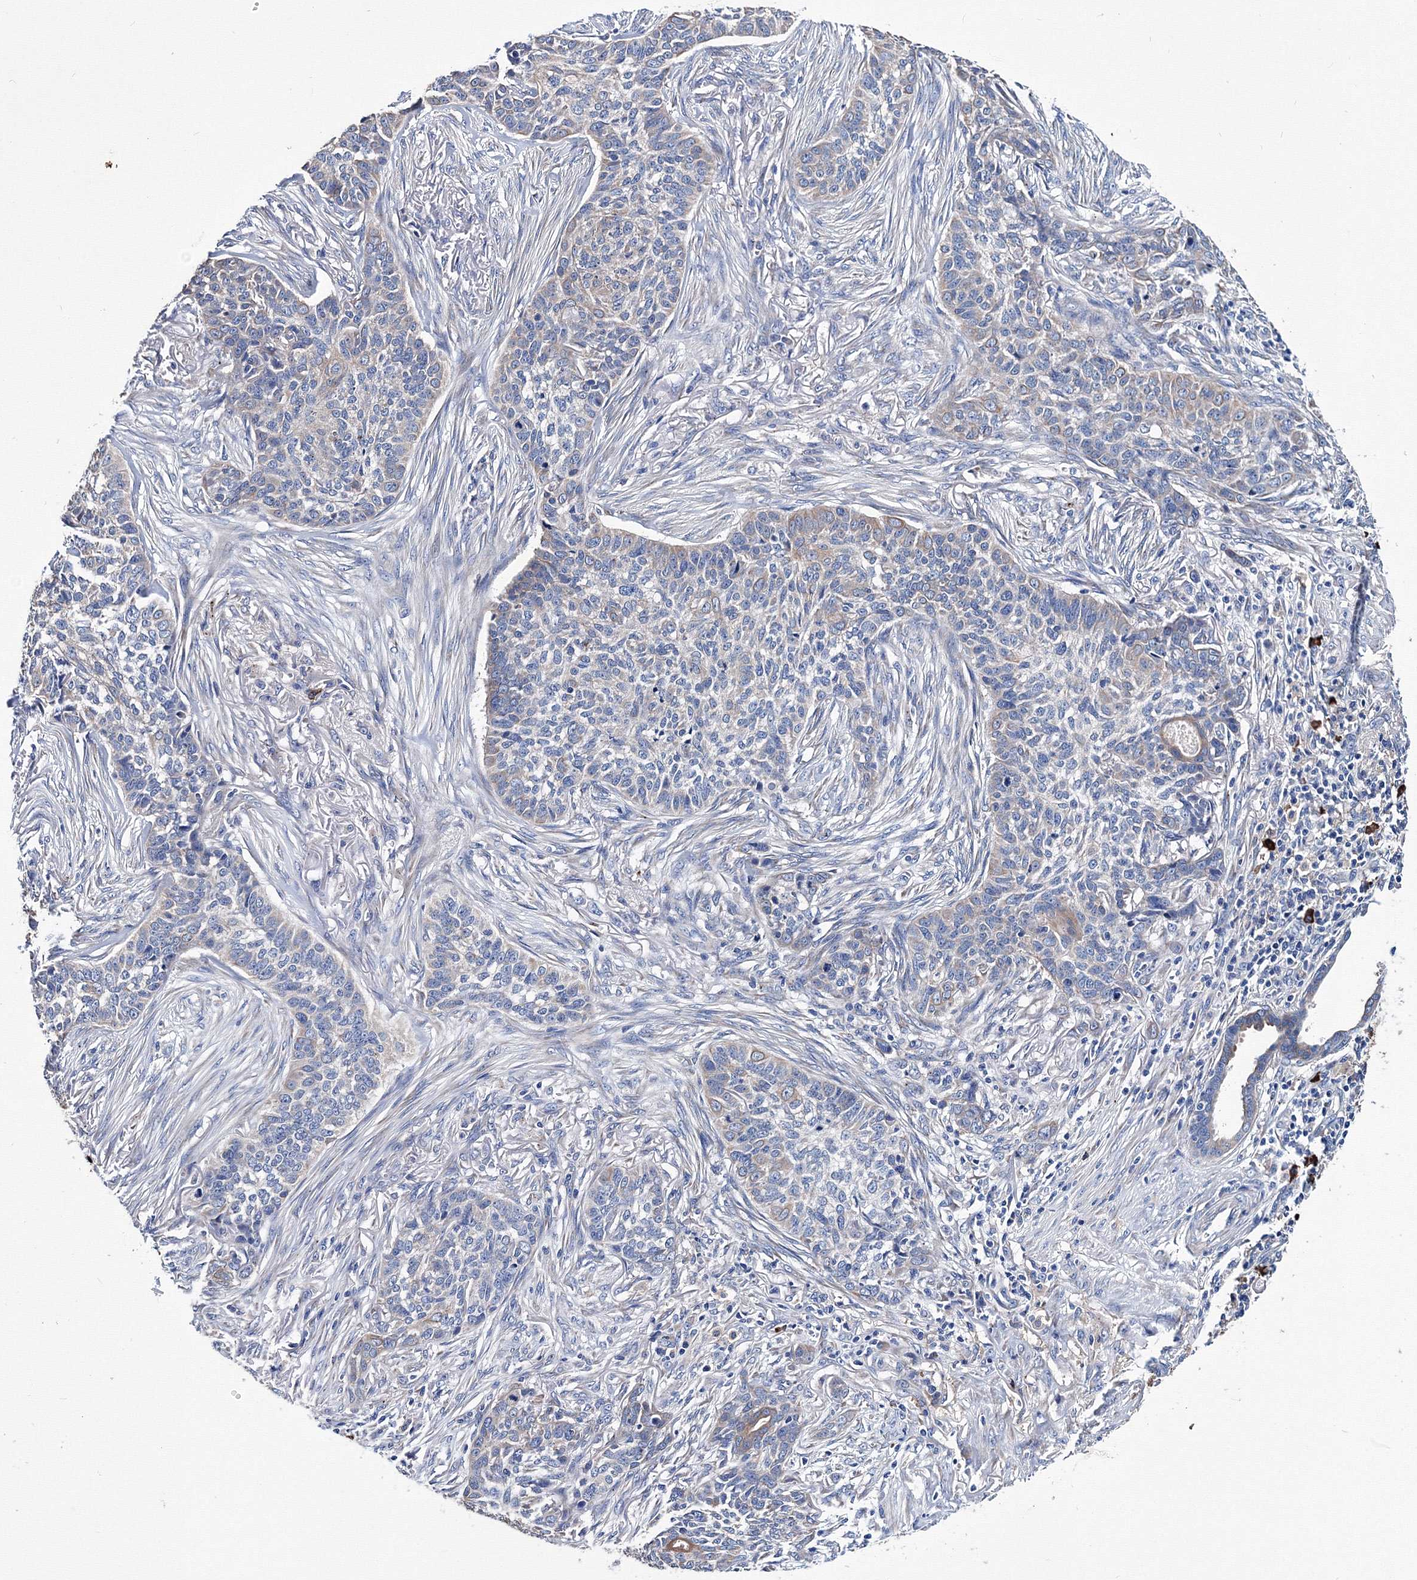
{"staining": {"intensity": "negative", "quantity": "none", "location": "none"}, "tissue": "skin cancer", "cell_type": "Tumor cells", "image_type": "cancer", "snomed": [{"axis": "morphology", "description": "Basal cell carcinoma"}, {"axis": "topography", "description": "Skin"}], "caption": "The micrograph displays no significant expression in tumor cells of skin cancer.", "gene": "TRPM2", "patient": {"sex": "male", "age": 85}}